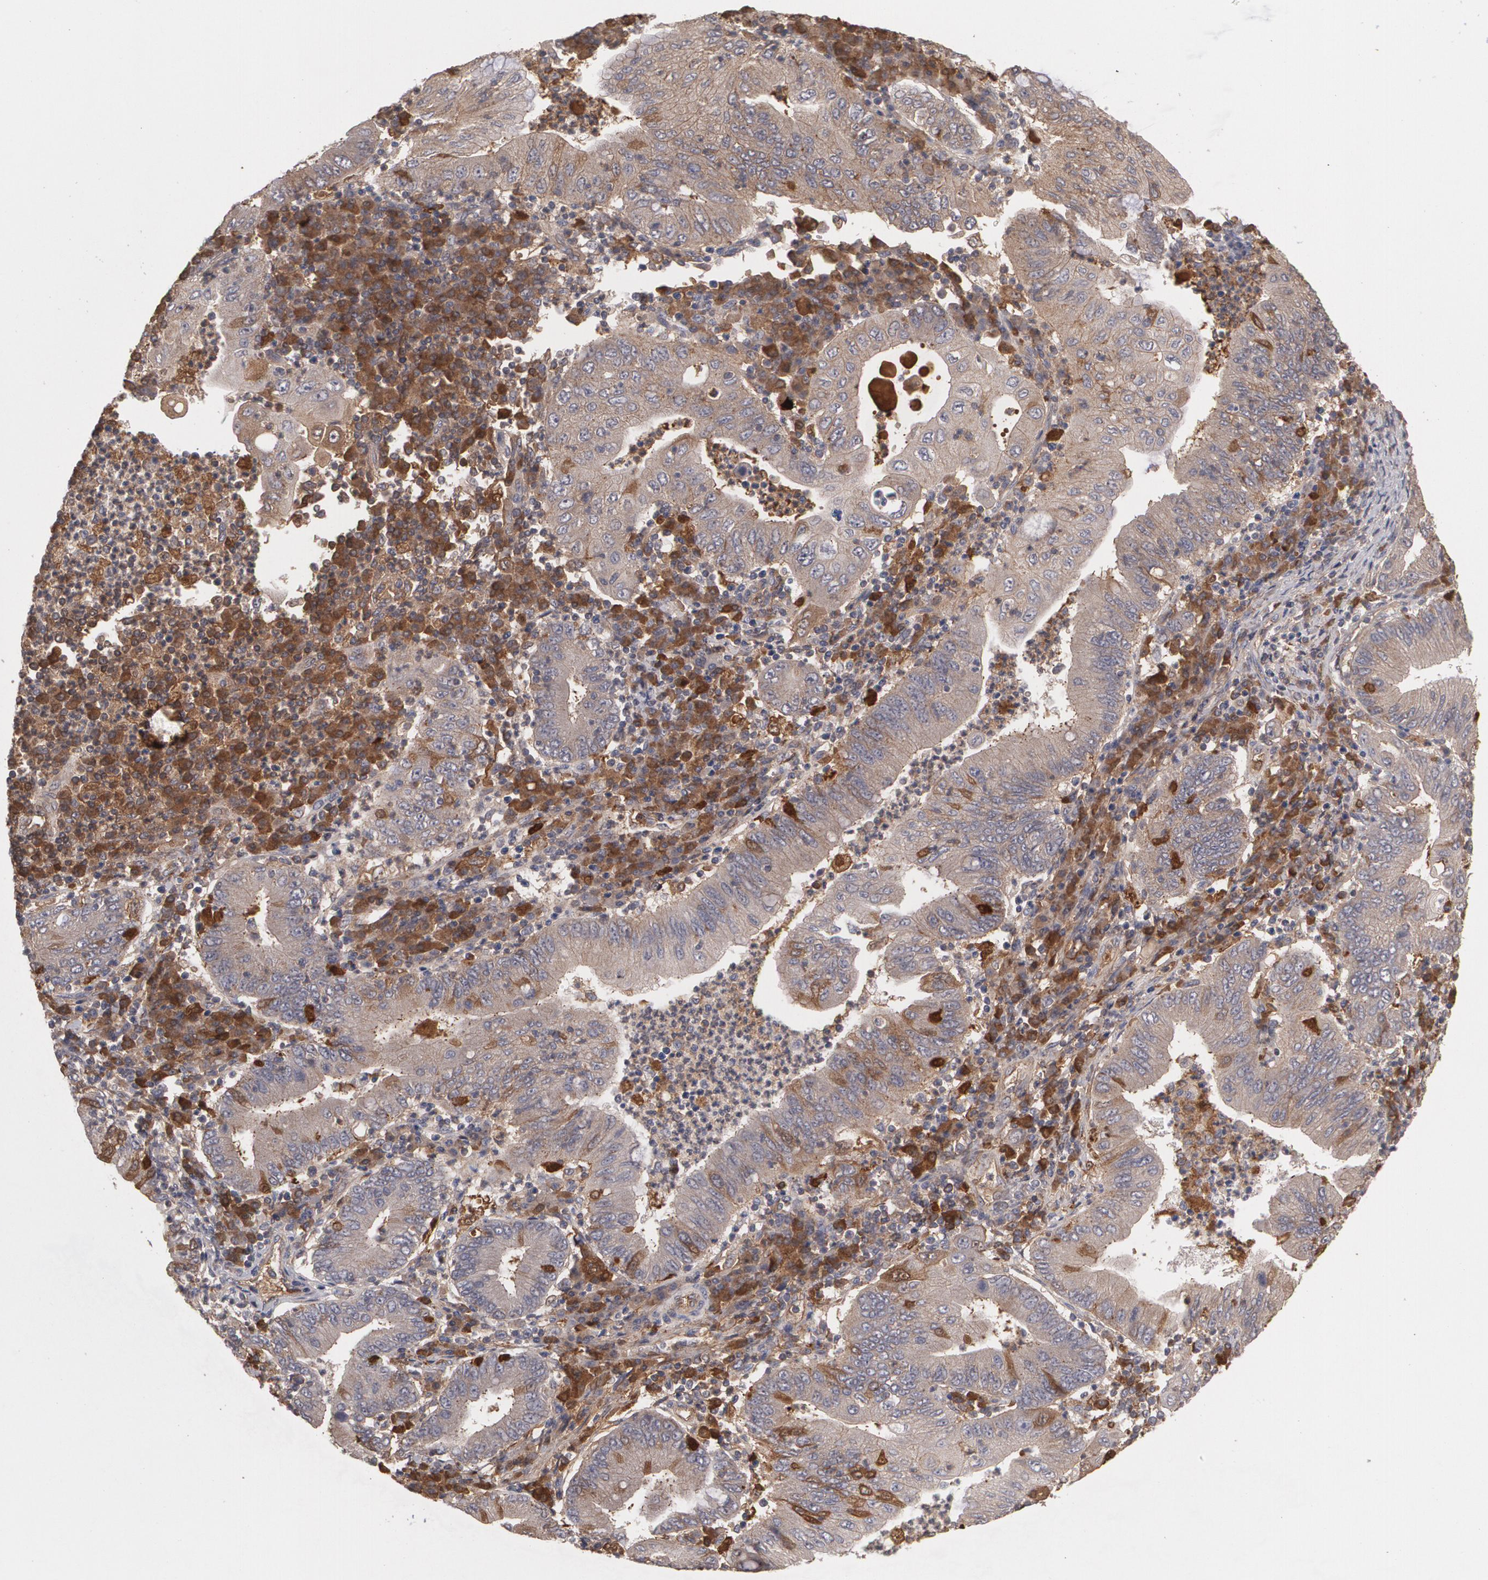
{"staining": {"intensity": "weak", "quantity": ">75%", "location": "cytoplasmic/membranous"}, "tissue": "stomach cancer", "cell_type": "Tumor cells", "image_type": "cancer", "snomed": [{"axis": "morphology", "description": "Normal tissue, NOS"}, {"axis": "morphology", "description": "Adenocarcinoma, NOS"}, {"axis": "topography", "description": "Esophagus"}, {"axis": "topography", "description": "Stomach, upper"}, {"axis": "topography", "description": "Peripheral nerve tissue"}], "caption": "An immunohistochemistry (IHC) photomicrograph of tumor tissue is shown. Protein staining in brown shows weak cytoplasmic/membranous positivity in stomach cancer (adenocarcinoma) within tumor cells.", "gene": "ARF6", "patient": {"sex": "male", "age": 62}}